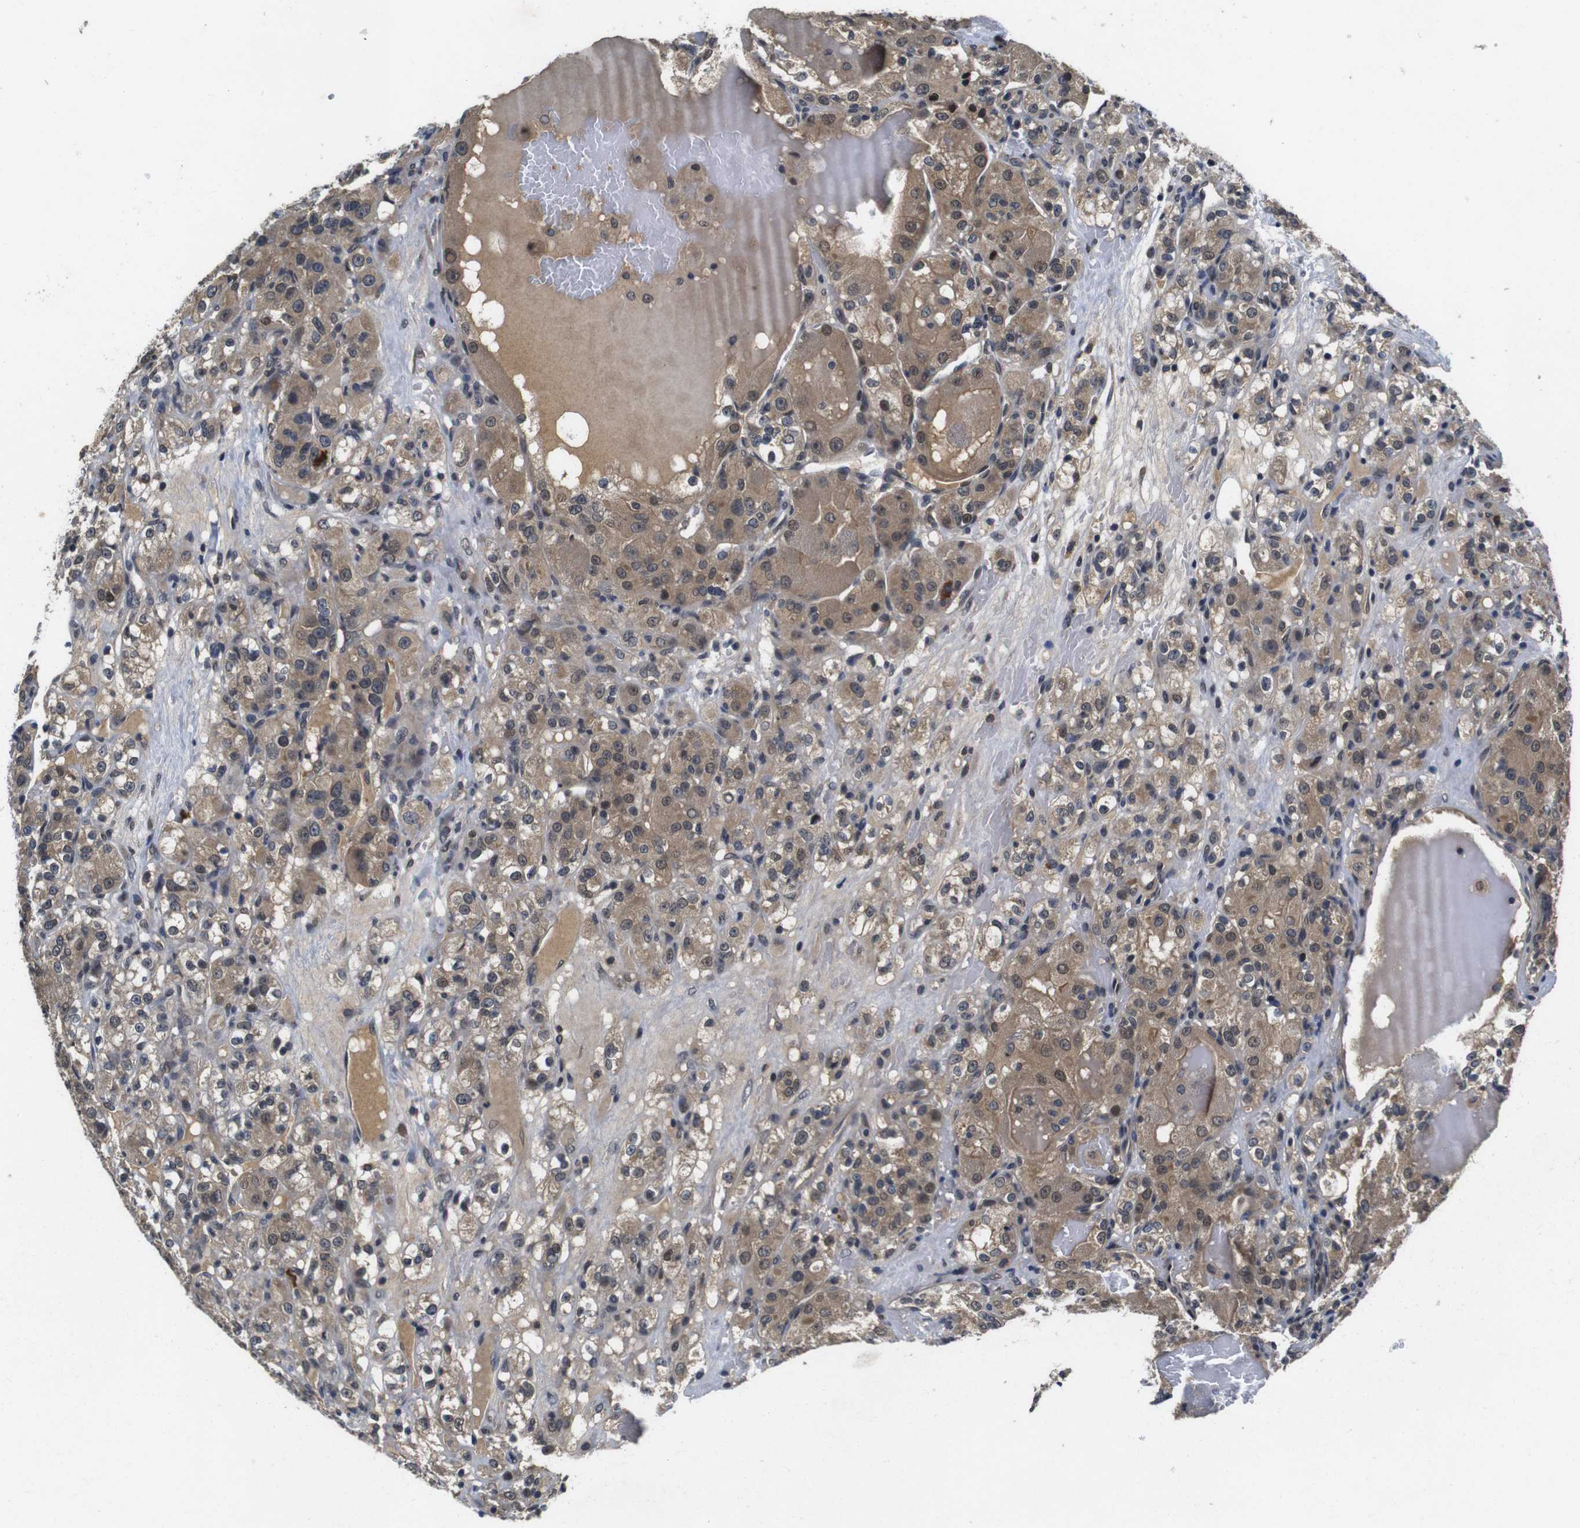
{"staining": {"intensity": "weak", "quantity": ">75%", "location": "cytoplasmic/membranous,nuclear"}, "tissue": "renal cancer", "cell_type": "Tumor cells", "image_type": "cancer", "snomed": [{"axis": "morphology", "description": "Normal tissue, NOS"}, {"axis": "morphology", "description": "Adenocarcinoma, NOS"}, {"axis": "topography", "description": "Kidney"}], "caption": "This photomicrograph reveals immunohistochemistry (IHC) staining of renal cancer (adenocarcinoma), with low weak cytoplasmic/membranous and nuclear staining in approximately >75% of tumor cells.", "gene": "ZBTB46", "patient": {"sex": "male", "age": 61}}